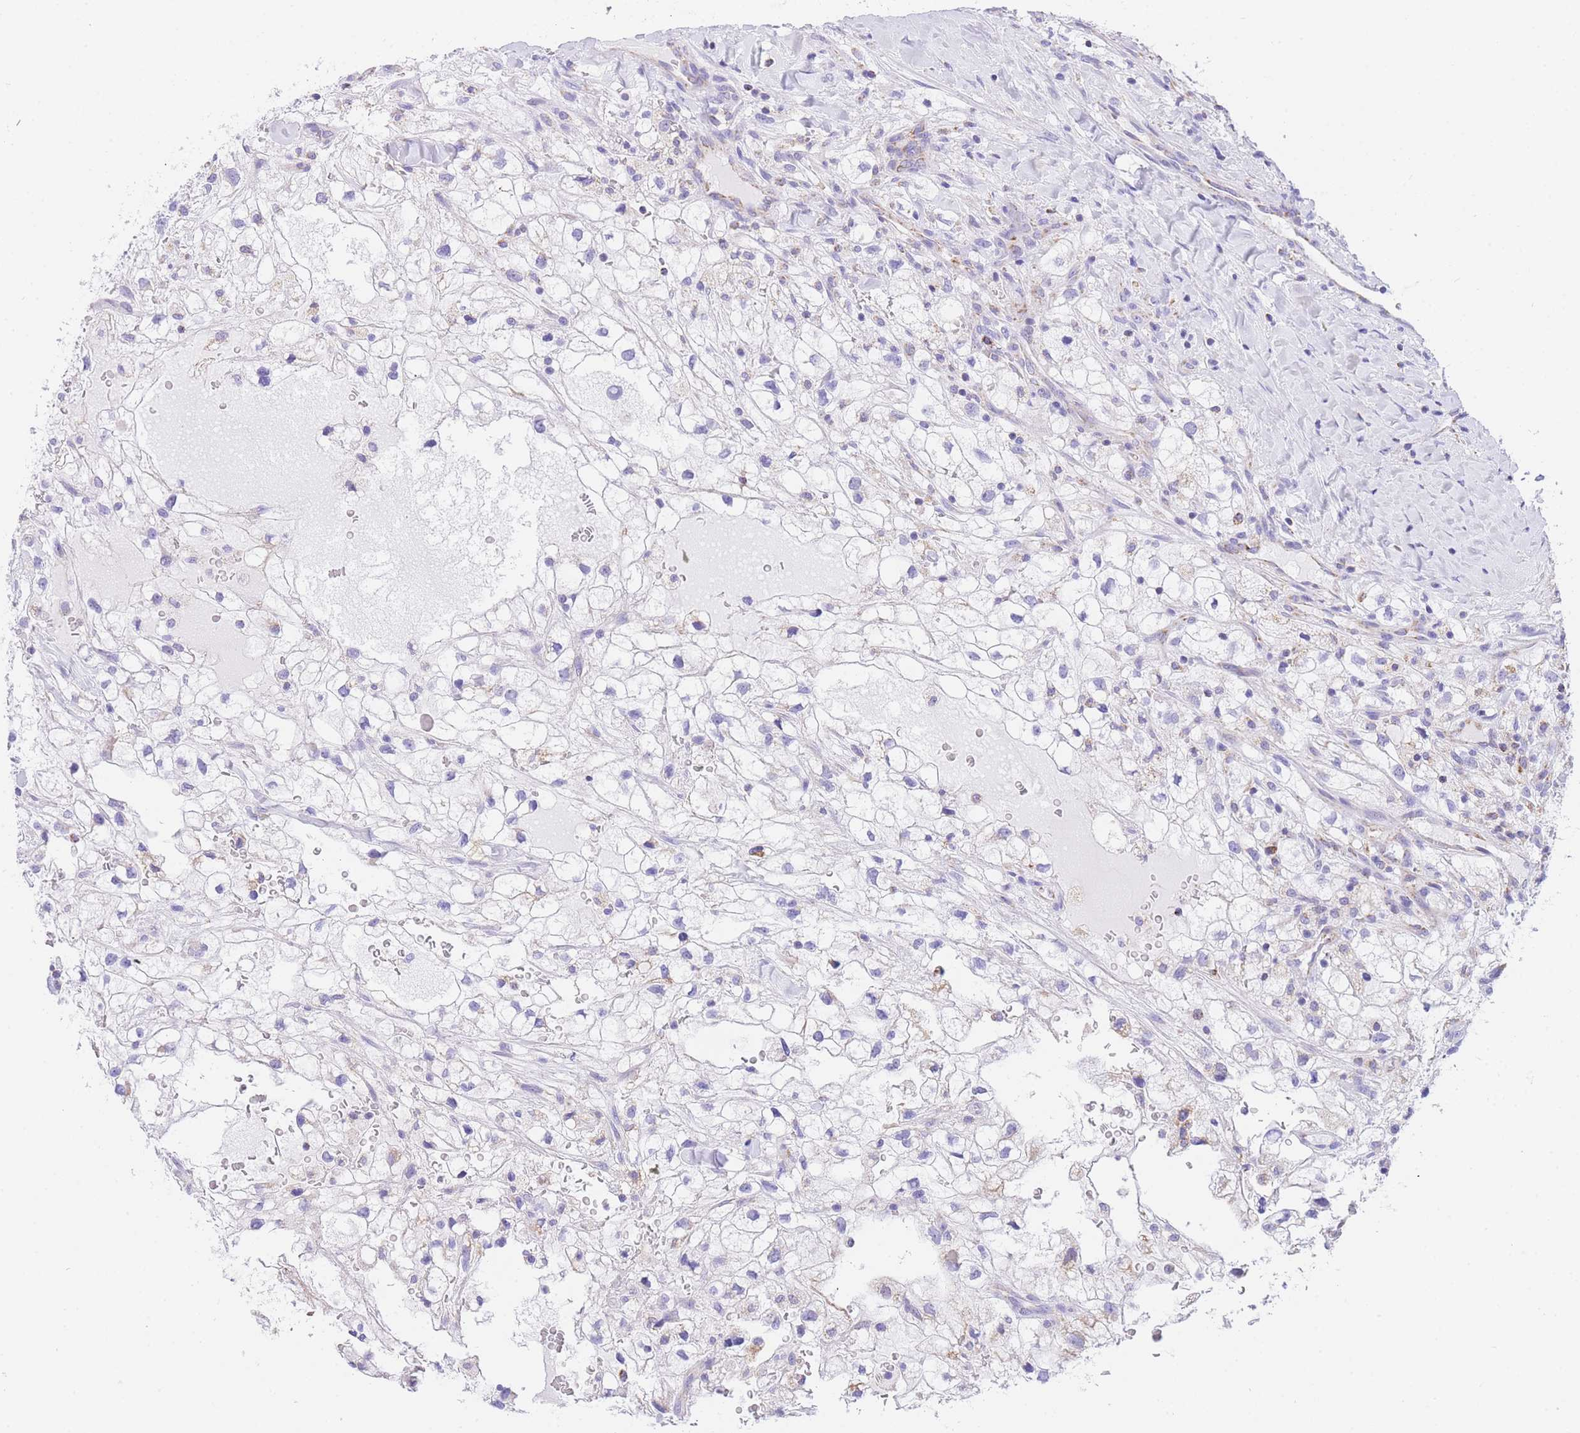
{"staining": {"intensity": "negative", "quantity": "none", "location": "none"}, "tissue": "renal cancer", "cell_type": "Tumor cells", "image_type": "cancer", "snomed": [{"axis": "morphology", "description": "Adenocarcinoma, NOS"}, {"axis": "topography", "description": "Kidney"}], "caption": "A photomicrograph of human renal adenocarcinoma is negative for staining in tumor cells. The staining is performed using DAB brown chromogen with nuclei counter-stained in using hematoxylin.", "gene": "NKD2", "patient": {"sex": "male", "age": 59}}